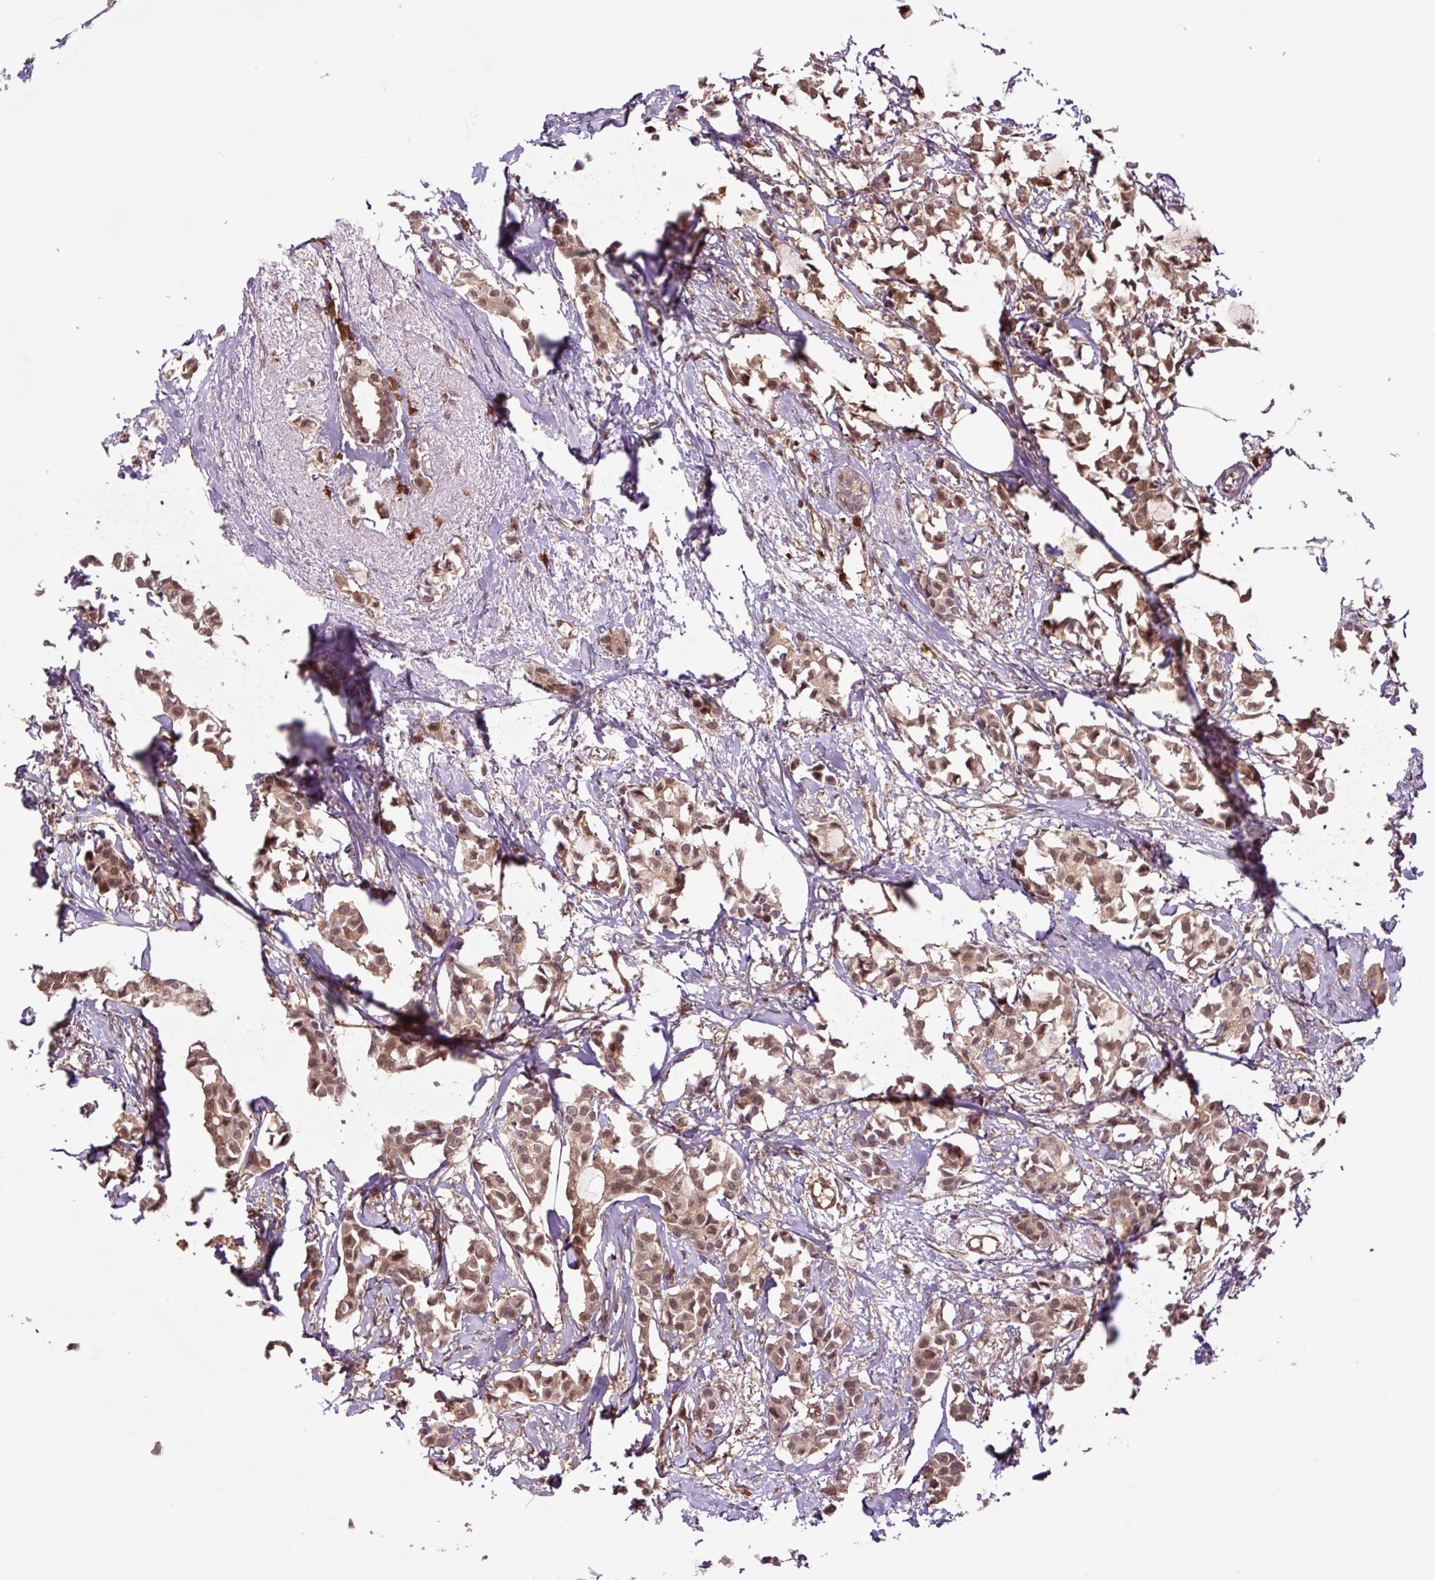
{"staining": {"intensity": "moderate", "quantity": ">75%", "location": "cytoplasmic/membranous,nuclear"}, "tissue": "breast cancer", "cell_type": "Tumor cells", "image_type": "cancer", "snomed": [{"axis": "morphology", "description": "Duct carcinoma"}, {"axis": "topography", "description": "Breast"}], "caption": "Immunohistochemical staining of human breast cancer shows medium levels of moderate cytoplasmic/membranous and nuclear protein staining in approximately >75% of tumor cells.", "gene": "TPT1", "patient": {"sex": "female", "age": 73}}